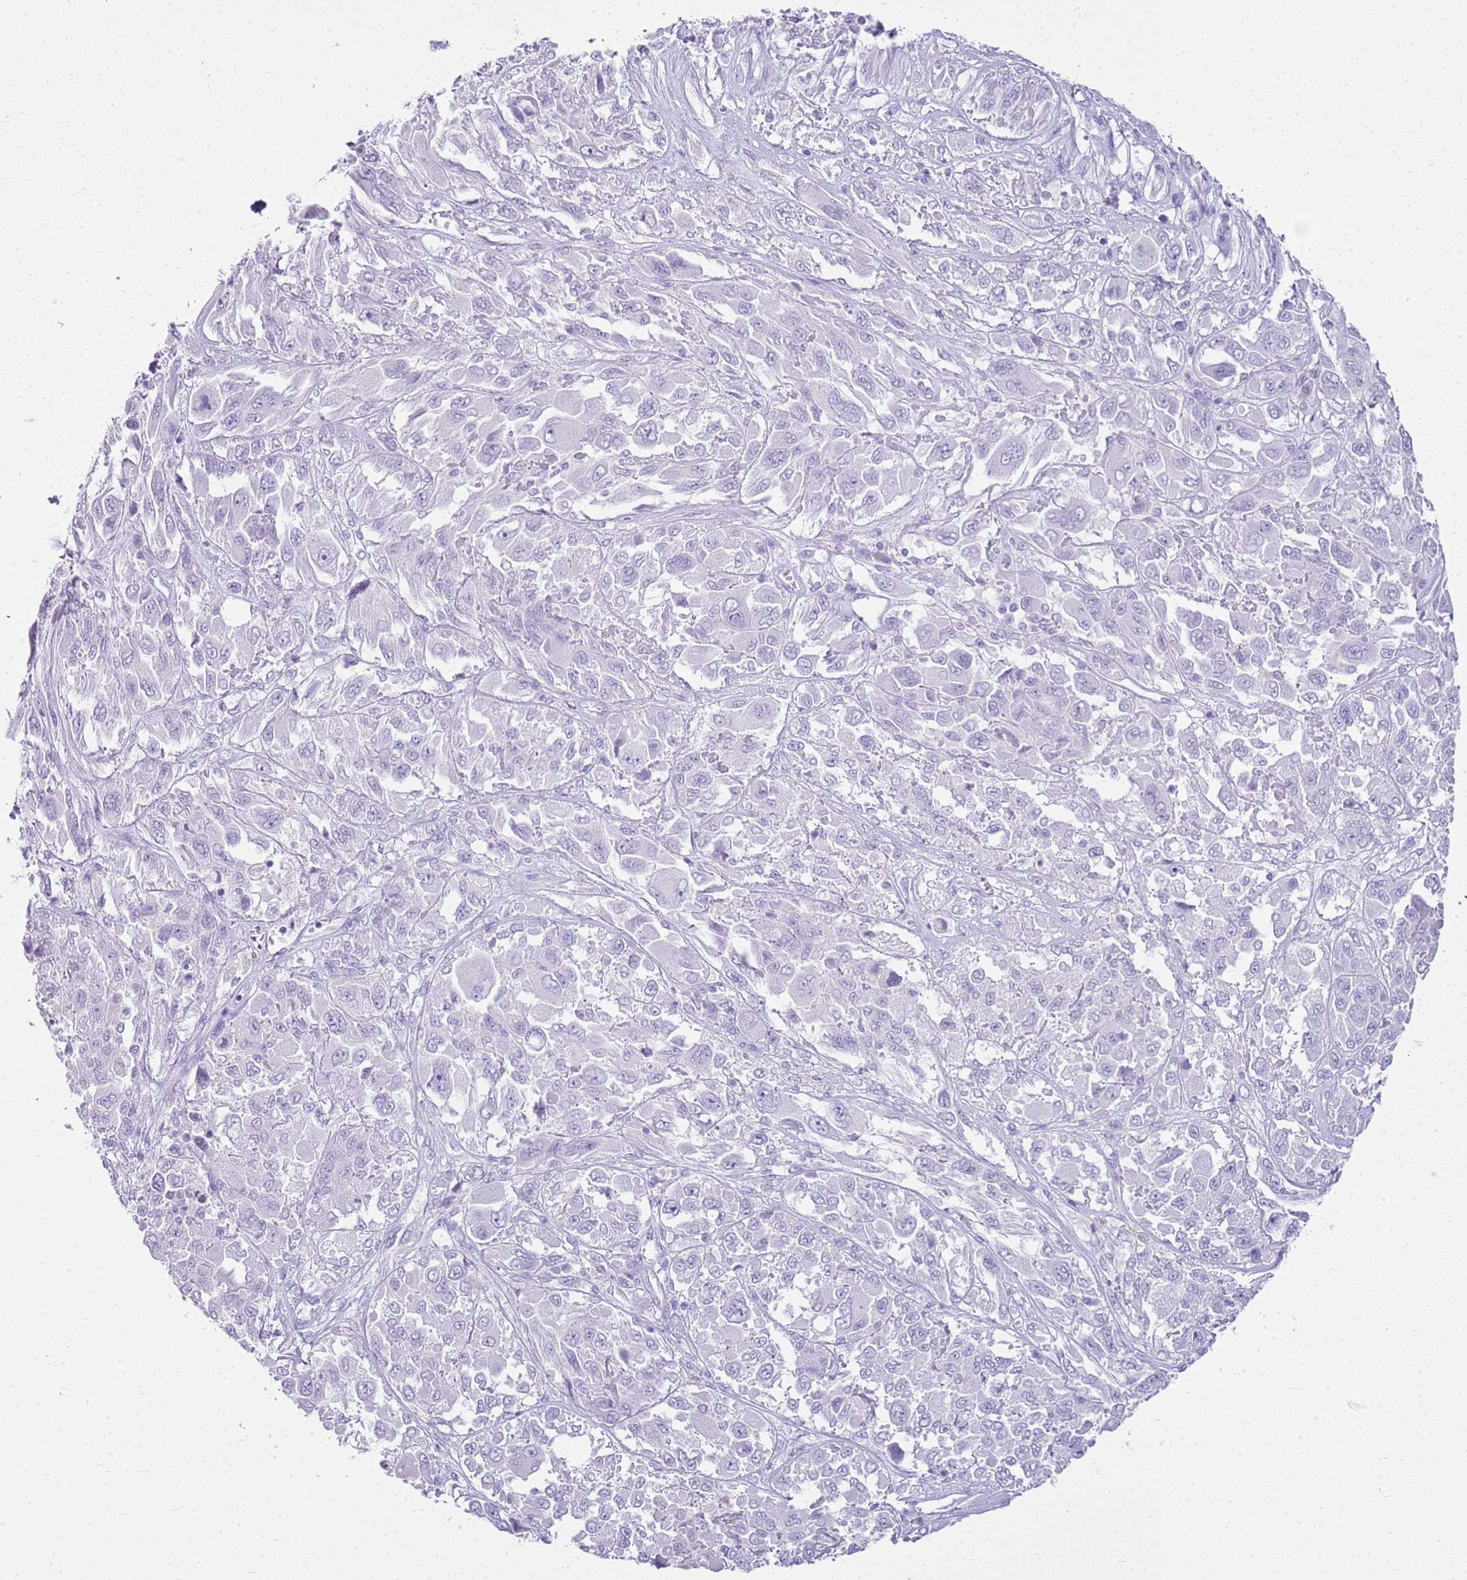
{"staining": {"intensity": "negative", "quantity": "none", "location": "none"}, "tissue": "melanoma", "cell_type": "Tumor cells", "image_type": "cancer", "snomed": [{"axis": "morphology", "description": "Malignant melanoma, NOS"}, {"axis": "topography", "description": "Skin"}], "caption": "Micrograph shows no significant protein staining in tumor cells of malignant melanoma.", "gene": "SULT1E1", "patient": {"sex": "female", "age": 91}}